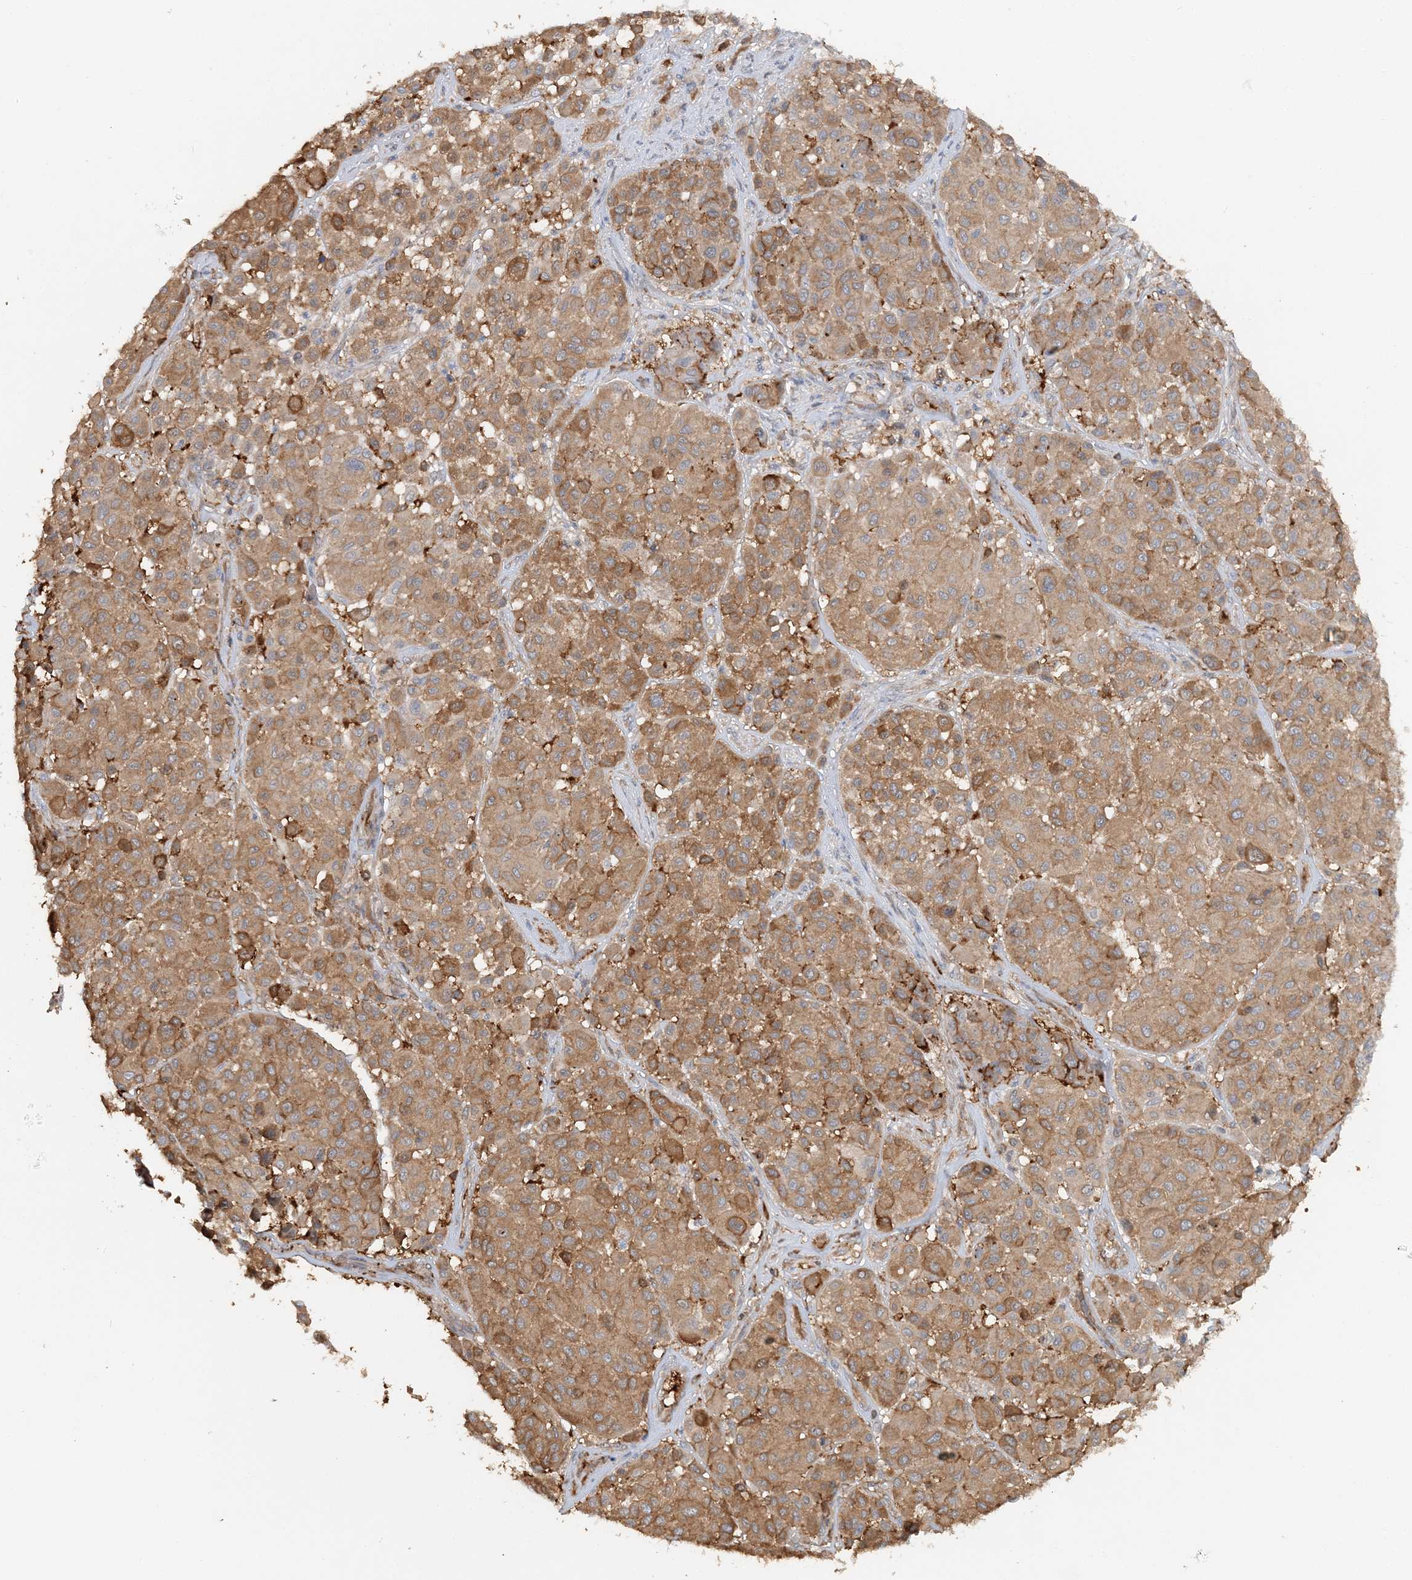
{"staining": {"intensity": "moderate", "quantity": ">75%", "location": "cytoplasmic/membranous"}, "tissue": "melanoma", "cell_type": "Tumor cells", "image_type": "cancer", "snomed": [{"axis": "morphology", "description": "Malignant melanoma, Metastatic site"}, {"axis": "topography", "description": "Soft tissue"}], "caption": "Immunohistochemistry staining of melanoma, which reveals medium levels of moderate cytoplasmic/membranous expression in about >75% of tumor cells indicating moderate cytoplasmic/membranous protein staining. The staining was performed using DAB (3,3'-diaminobenzidine) (brown) for protein detection and nuclei were counterstained in hematoxylin (blue).", "gene": "DSTN", "patient": {"sex": "male", "age": 41}}